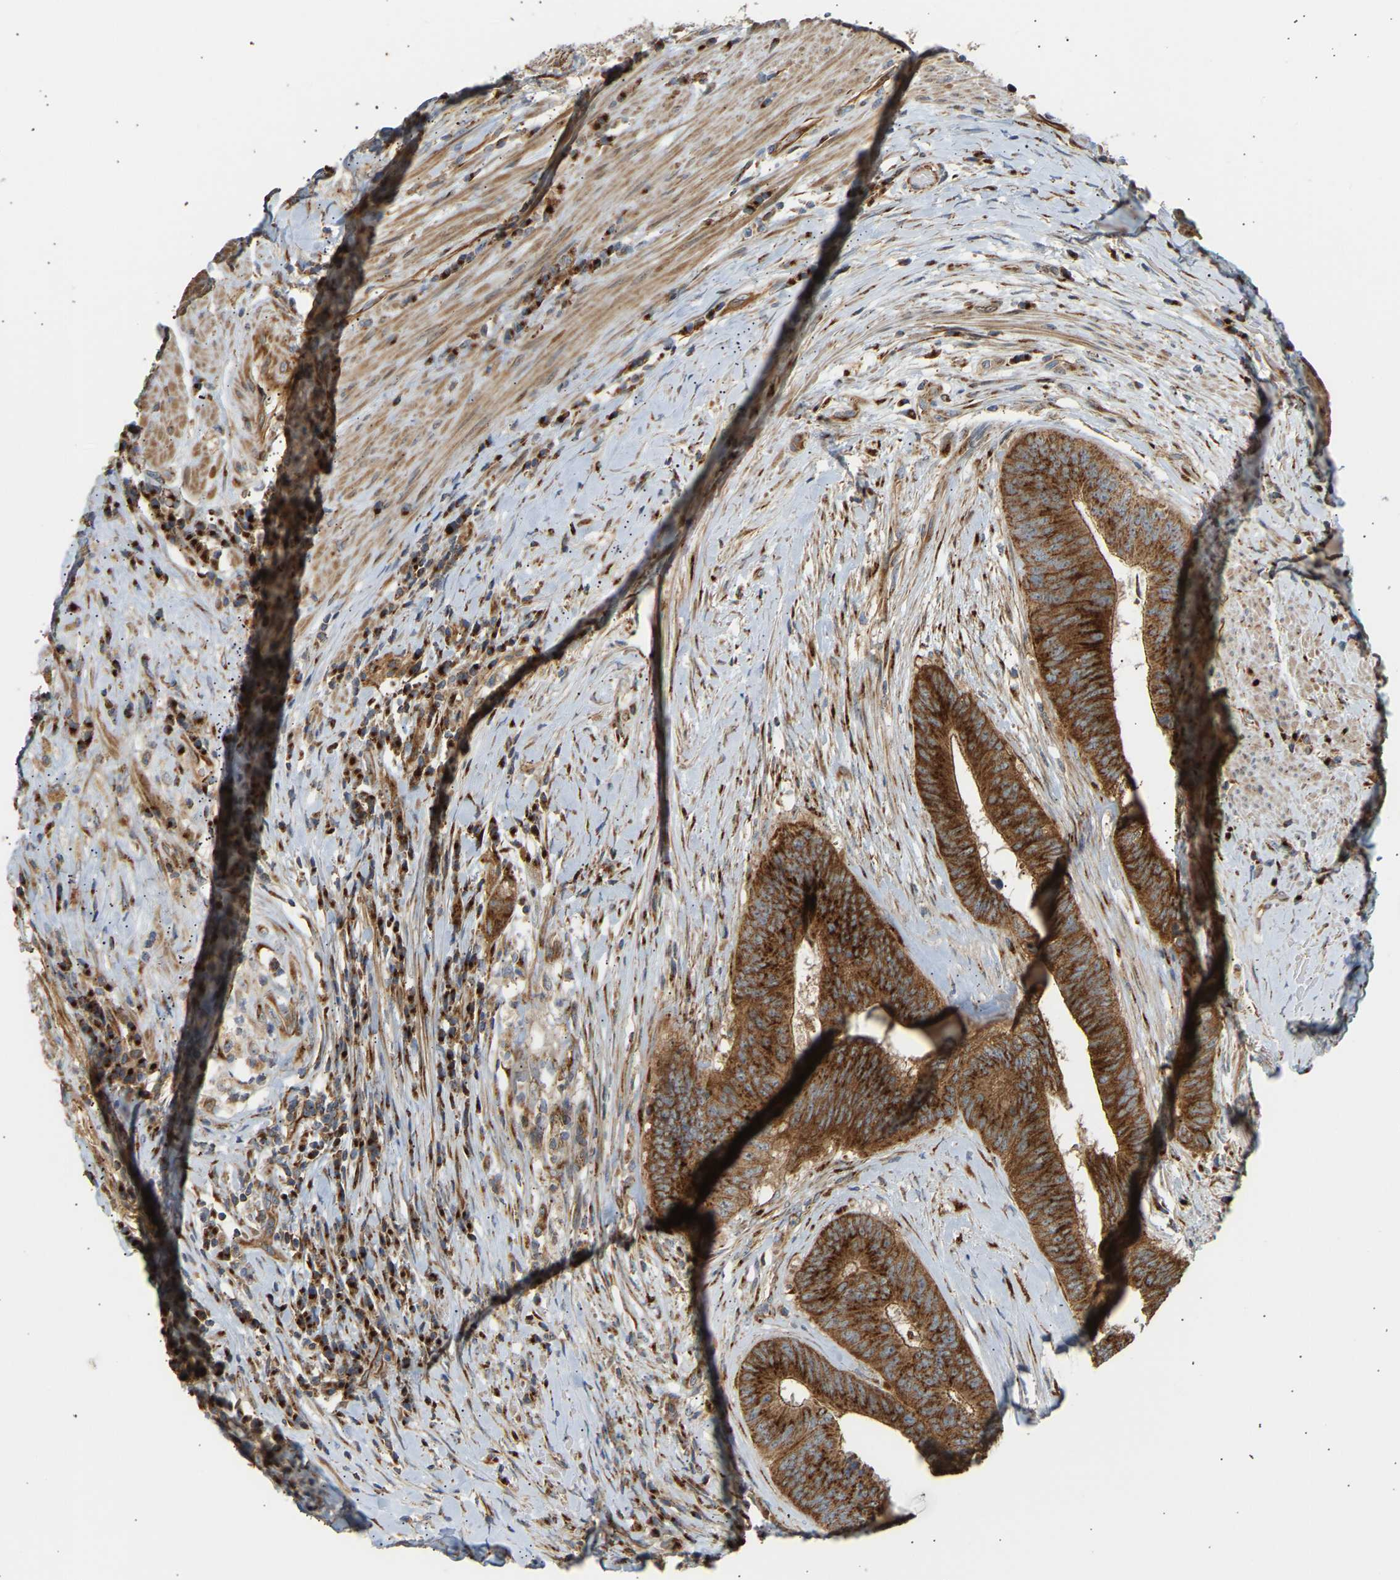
{"staining": {"intensity": "strong", "quantity": ">75%", "location": "cytoplasmic/membranous"}, "tissue": "colorectal cancer", "cell_type": "Tumor cells", "image_type": "cancer", "snomed": [{"axis": "morphology", "description": "Adenocarcinoma, NOS"}, {"axis": "topography", "description": "Rectum"}], "caption": "IHC image of neoplastic tissue: human colorectal adenocarcinoma stained using IHC displays high levels of strong protein expression localized specifically in the cytoplasmic/membranous of tumor cells, appearing as a cytoplasmic/membranous brown color.", "gene": "YIPF2", "patient": {"sex": "male", "age": 72}}